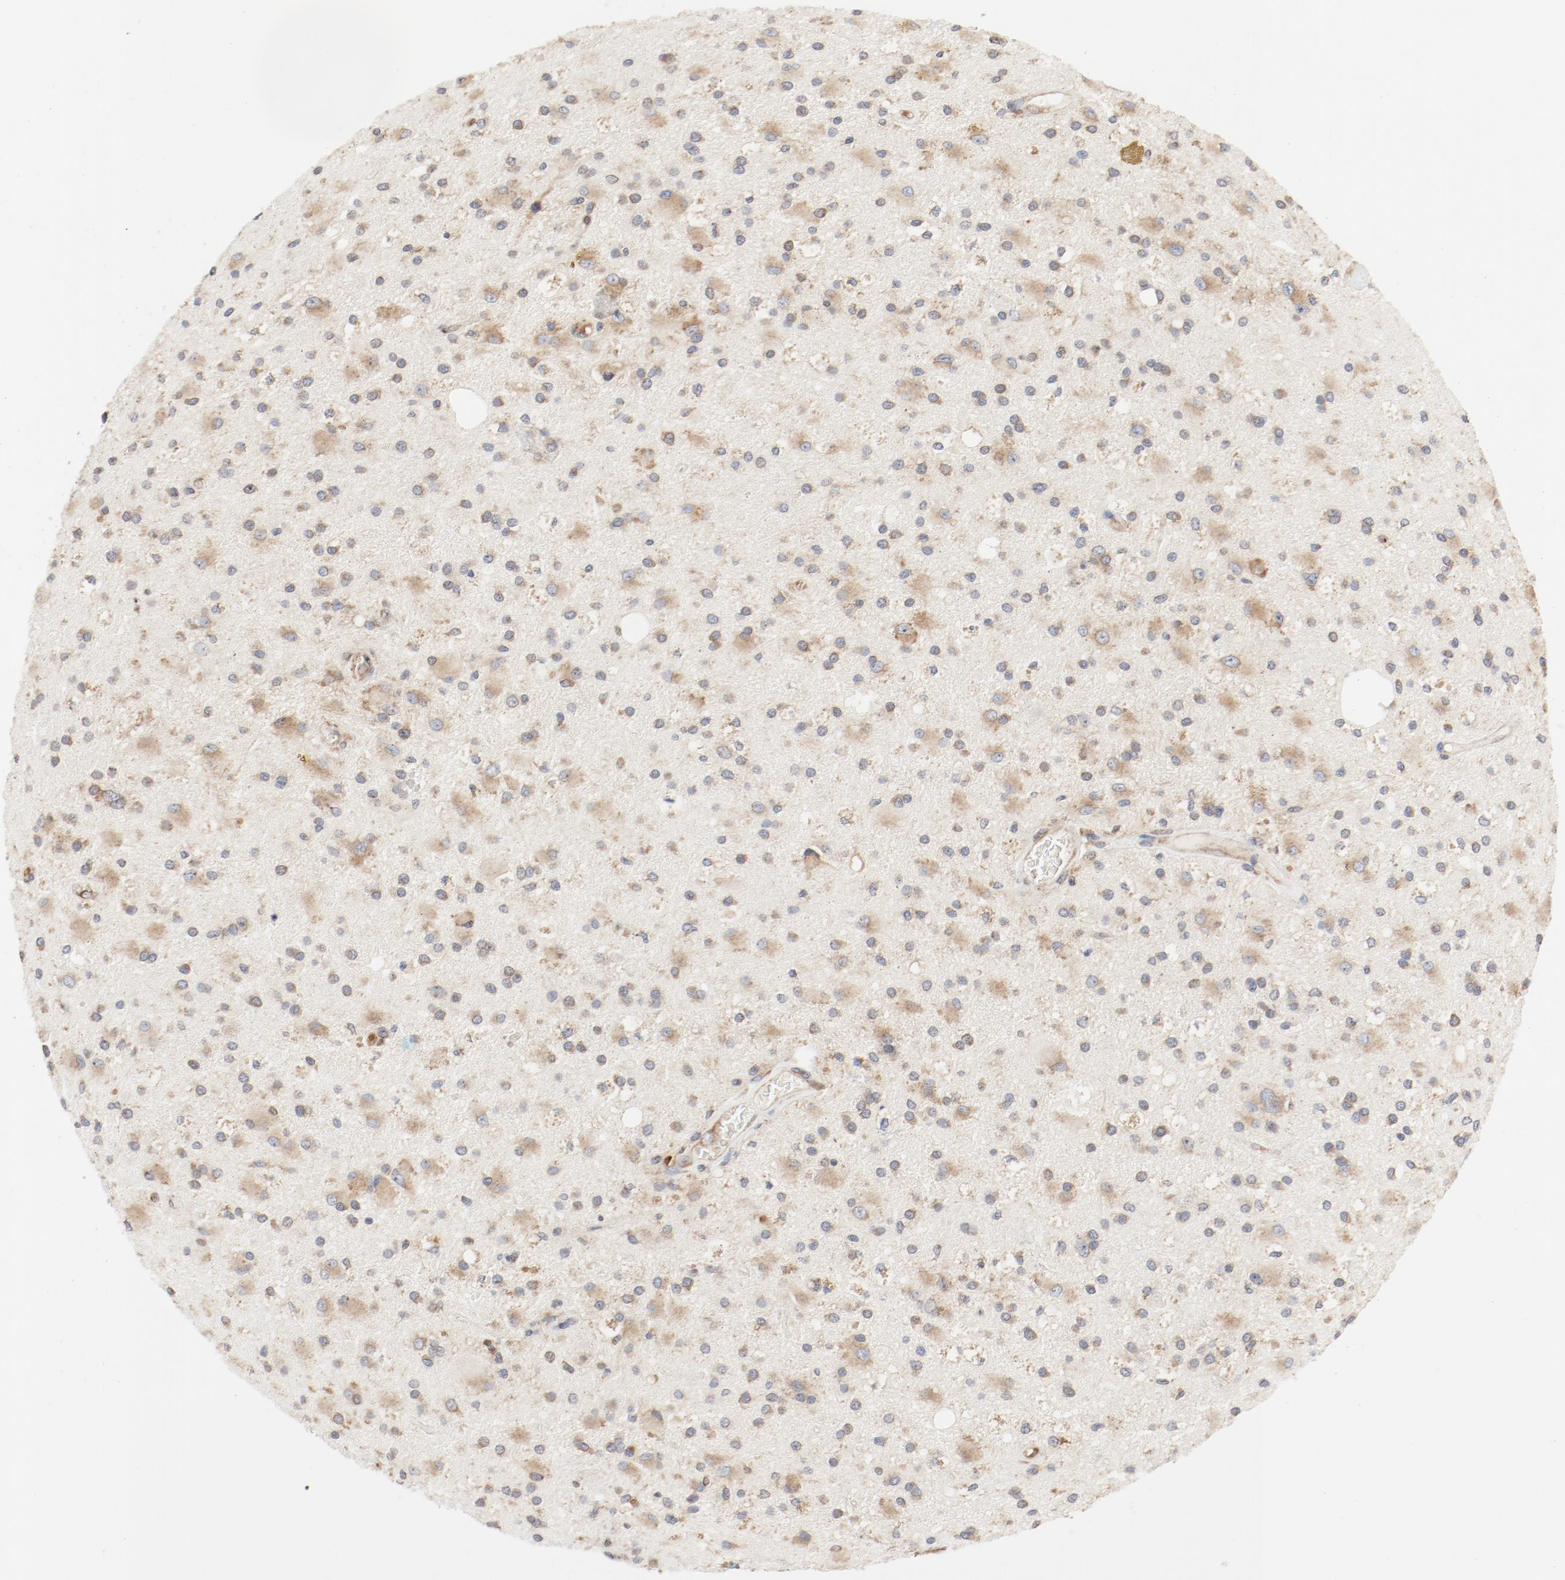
{"staining": {"intensity": "moderate", "quantity": ">75%", "location": "cytoplasmic/membranous"}, "tissue": "glioma", "cell_type": "Tumor cells", "image_type": "cancer", "snomed": [{"axis": "morphology", "description": "Glioma, malignant, Low grade"}, {"axis": "topography", "description": "Brain"}], "caption": "Moderate cytoplasmic/membranous positivity is seen in about >75% of tumor cells in glioma.", "gene": "RPS6", "patient": {"sex": "male", "age": 58}}